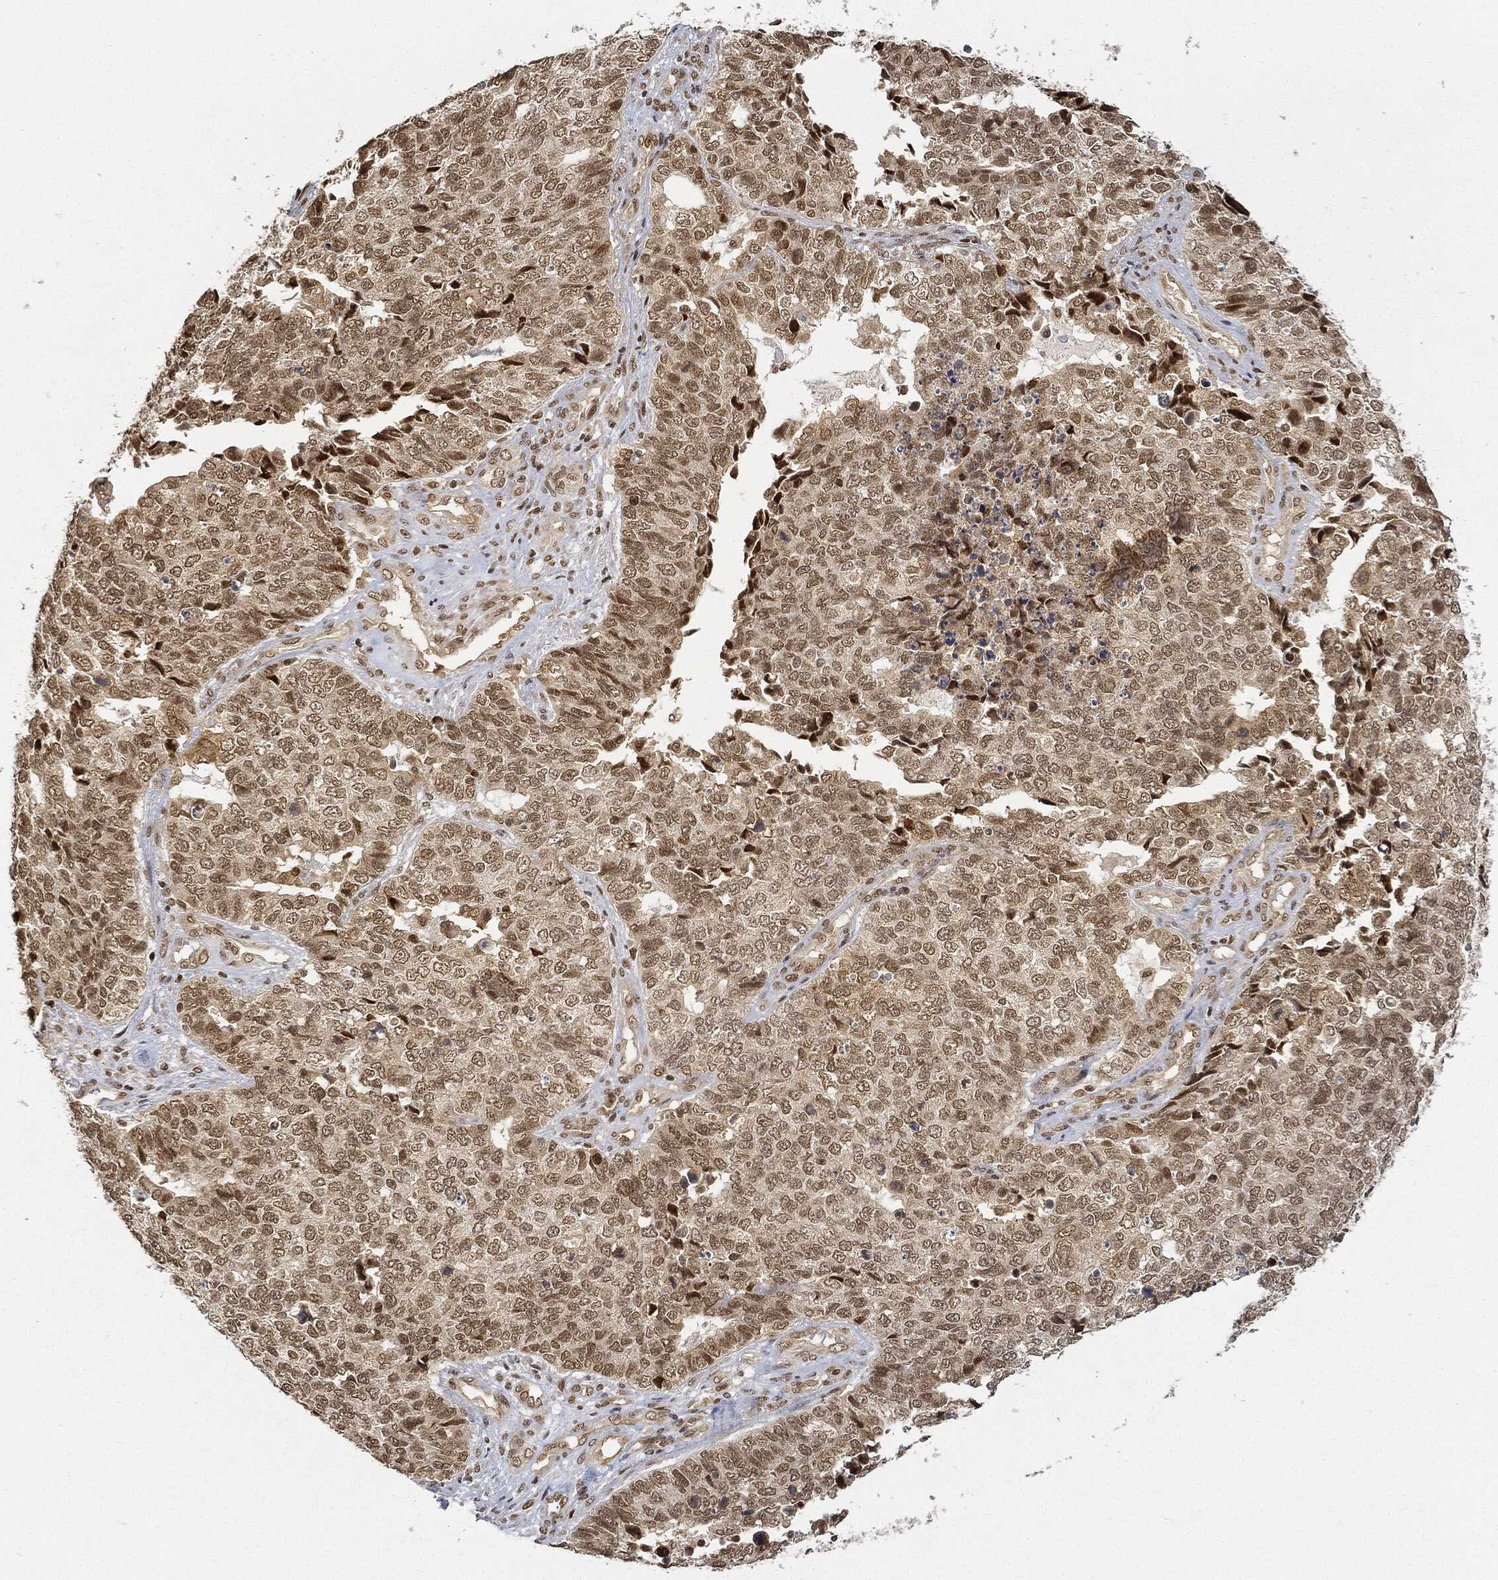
{"staining": {"intensity": "strong", "quantity": "<25%", "location": "cytoplasmic/membranous,nuclear"}, "tissue": "cervical cancer", "cell_type": "Tumor cells", "image_type": "cancer", "snomed": [{"axis": "morphology", "description": "Squamous cell carcinoma, NOS"}, {"axis": "topography", "description": "Cervix"}], "caption": "The image displays staining of cervical cancer (squamous cell carcinoma), revealing strong cytoplasmic/membranous and nuclear protein positivity (brown color) within tumor cells.", "gene": "CIB1", "patient": {"sex": "female", "age": 63}}